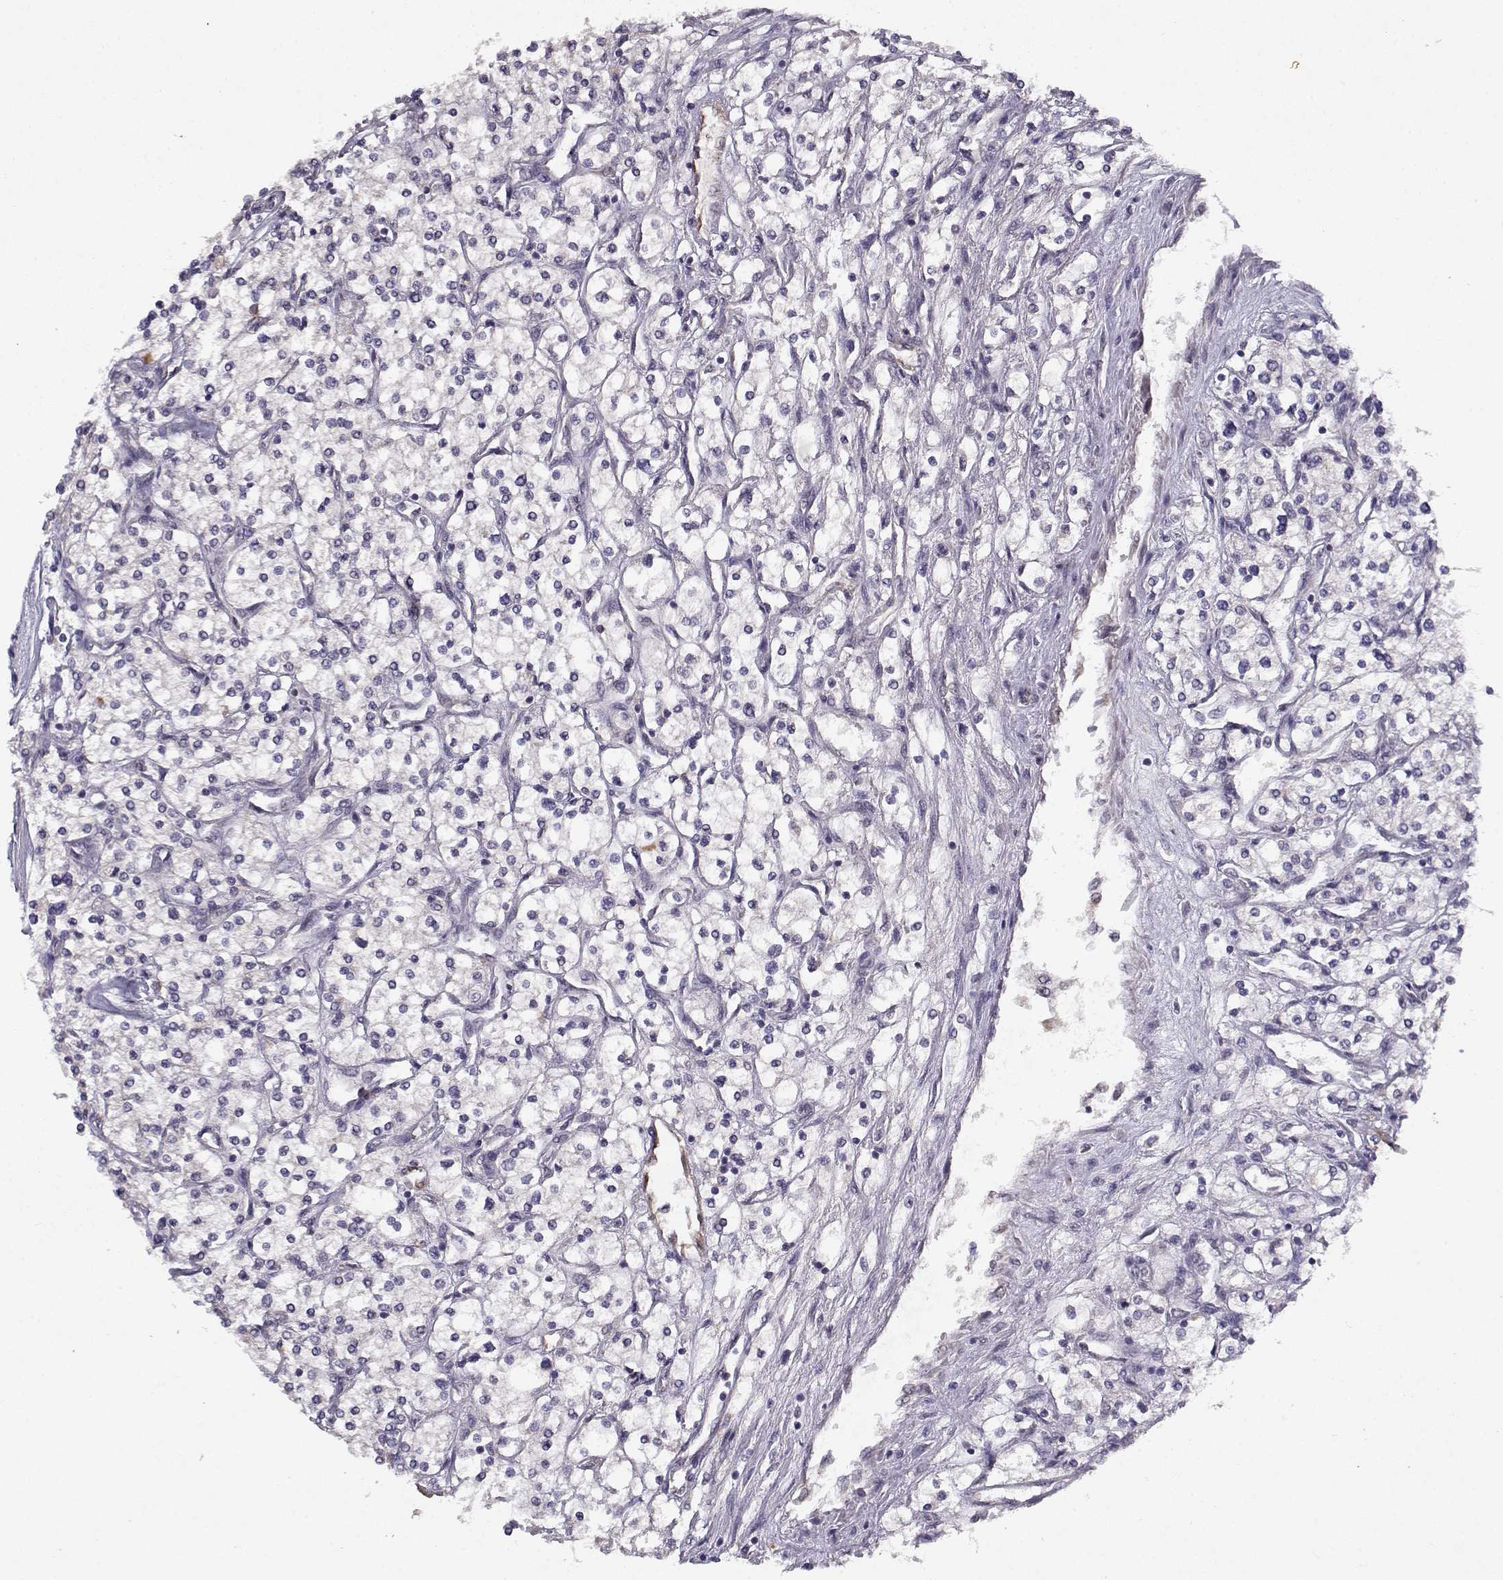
{"staining": {"intensity": "negative", "quantity": "none", "location": "none"}, "tissue": "renal cancer", "cell_type": "Tumor cells", "image_type": "cancer", "snomed": [{"axis": "morphology", "description": "Adenocarcinoma, NOS"}, {"axis": "topography", "description": "Kidney"}], "caption": "Tumor cells show no significant staining in adenocarcinoma (renal).", "gene": "BMX", "patient": {"sex": "male", "age": 80}}